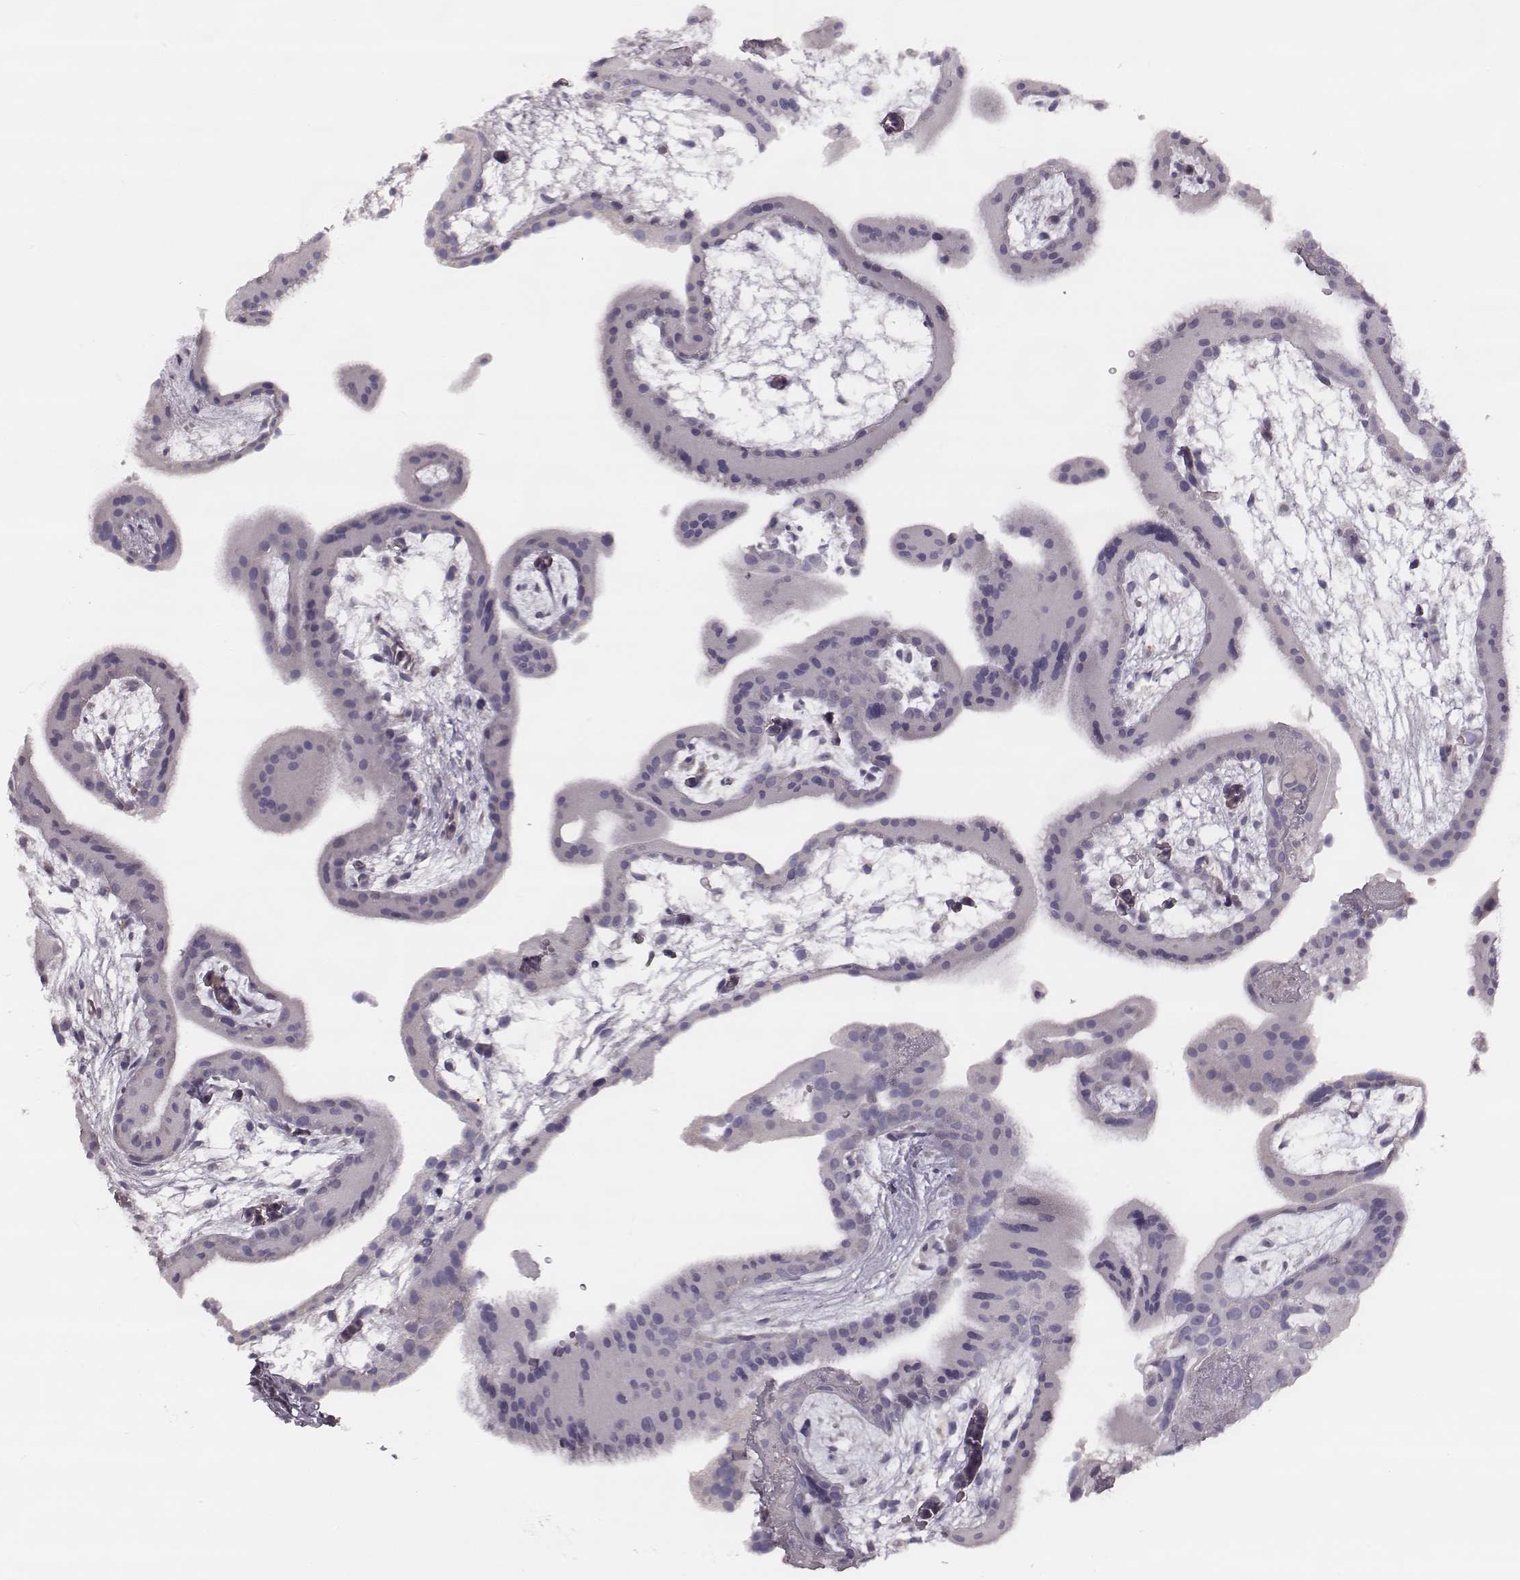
{"staining": {"intensity": "negative", "quantity": "none", "location": "none"}, "tissue": "placenta", "cell_type": "Decidual cells", "image_type": "normal", "snomed": [{"axis": "morphology", "description": "Normal tissue, NOS"}, {"axis": "topography", "description": "Placenta"}], "caption": "DAB (3,3'-diaminobenzidine) immunohistochemical staining of unremarkable human placenta displays no significant expression in decidual cells.", "gene": "UBL4B", "patient": {"sex": "female", "age": 19}}